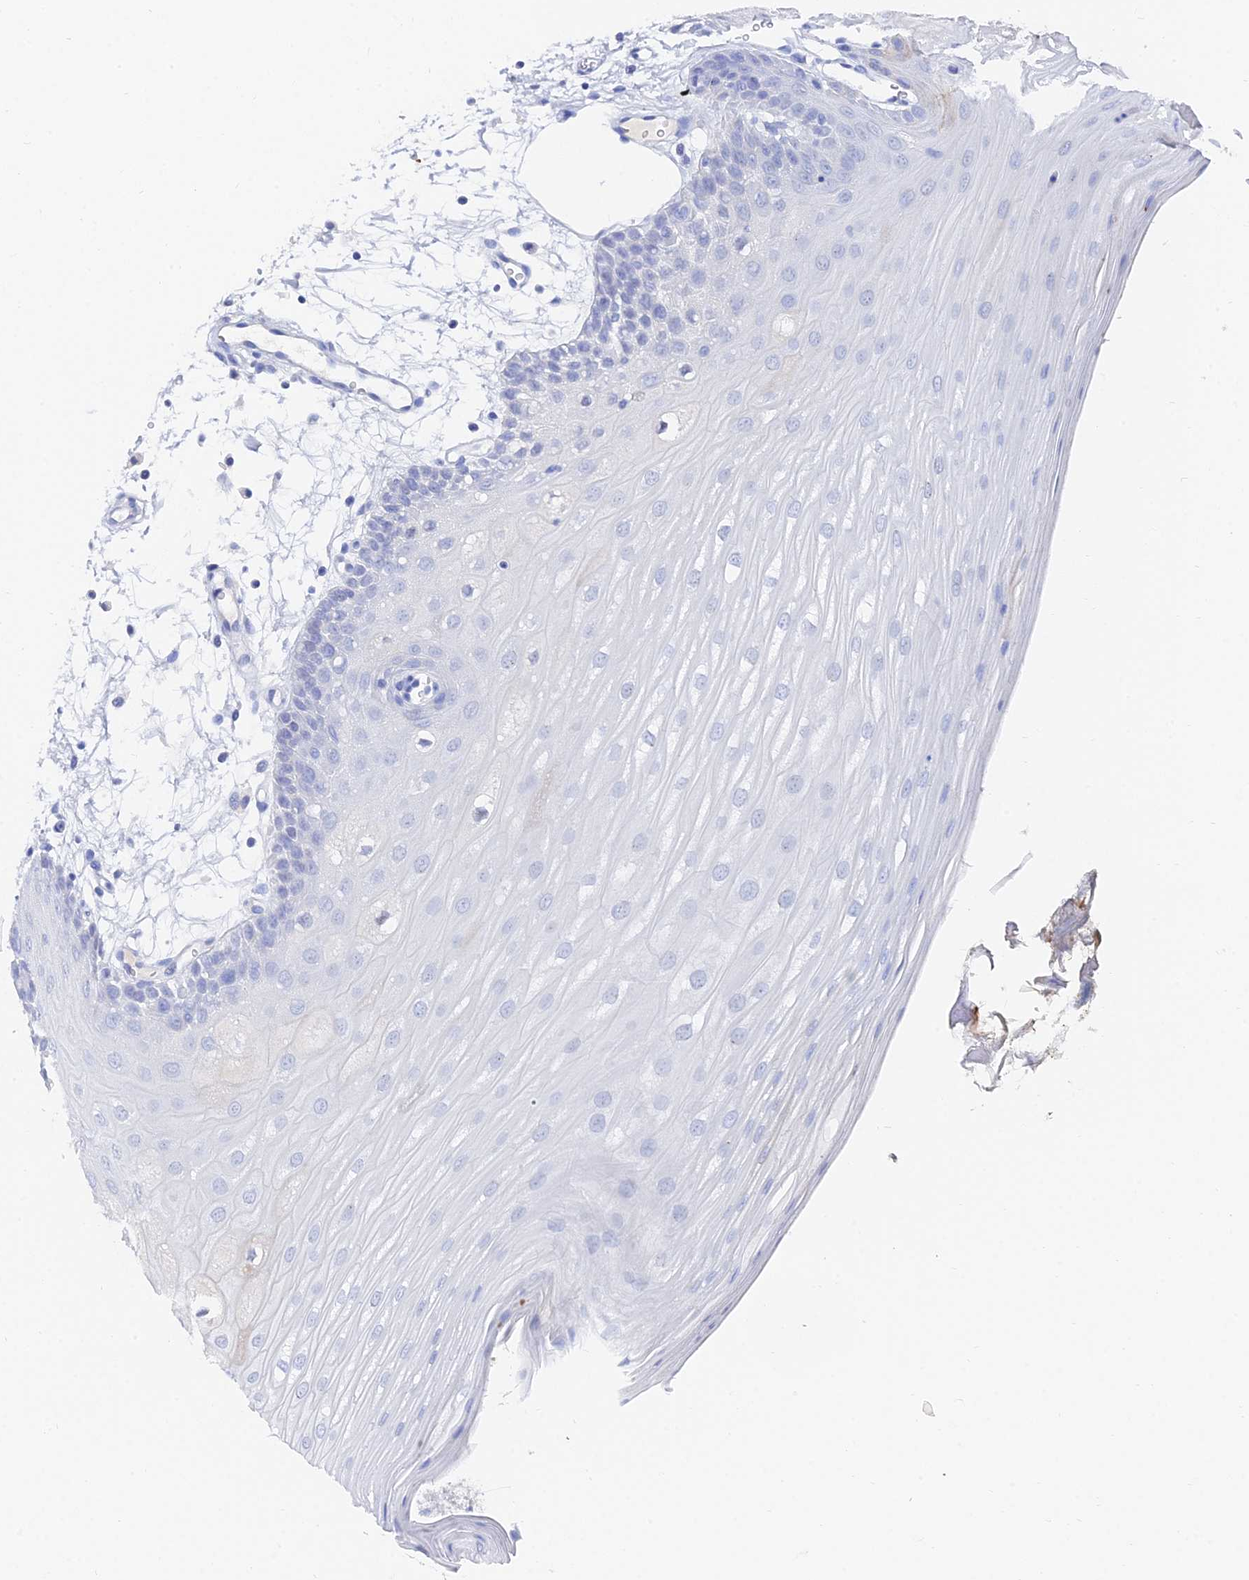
{"staining": {"intensity": "strong", "quantity": "<25%", "location": "cytoplasmic/membranous"}, "tissue": "oral mucosa", "cell_type": "Squamous epithelial cells", "image_type": "normal", "snomed": [{"axis": "morphology", "description": "Normal tissue, NOS"}, {"axis": "topography", "description": "Oral tissue"}, {"axis": "topography", "description": "Tounge, NOS"}], "caption": "A photomicrograph of human oral mucosa stained for a protein reveals strong cytoplasmic/membranous brown staining in squamous epithelial cells. The protein is shown in brown color, while the nuclei are stained blue.", "gene": "KRT17", "patient": {"sex": "female", "age": 73}}